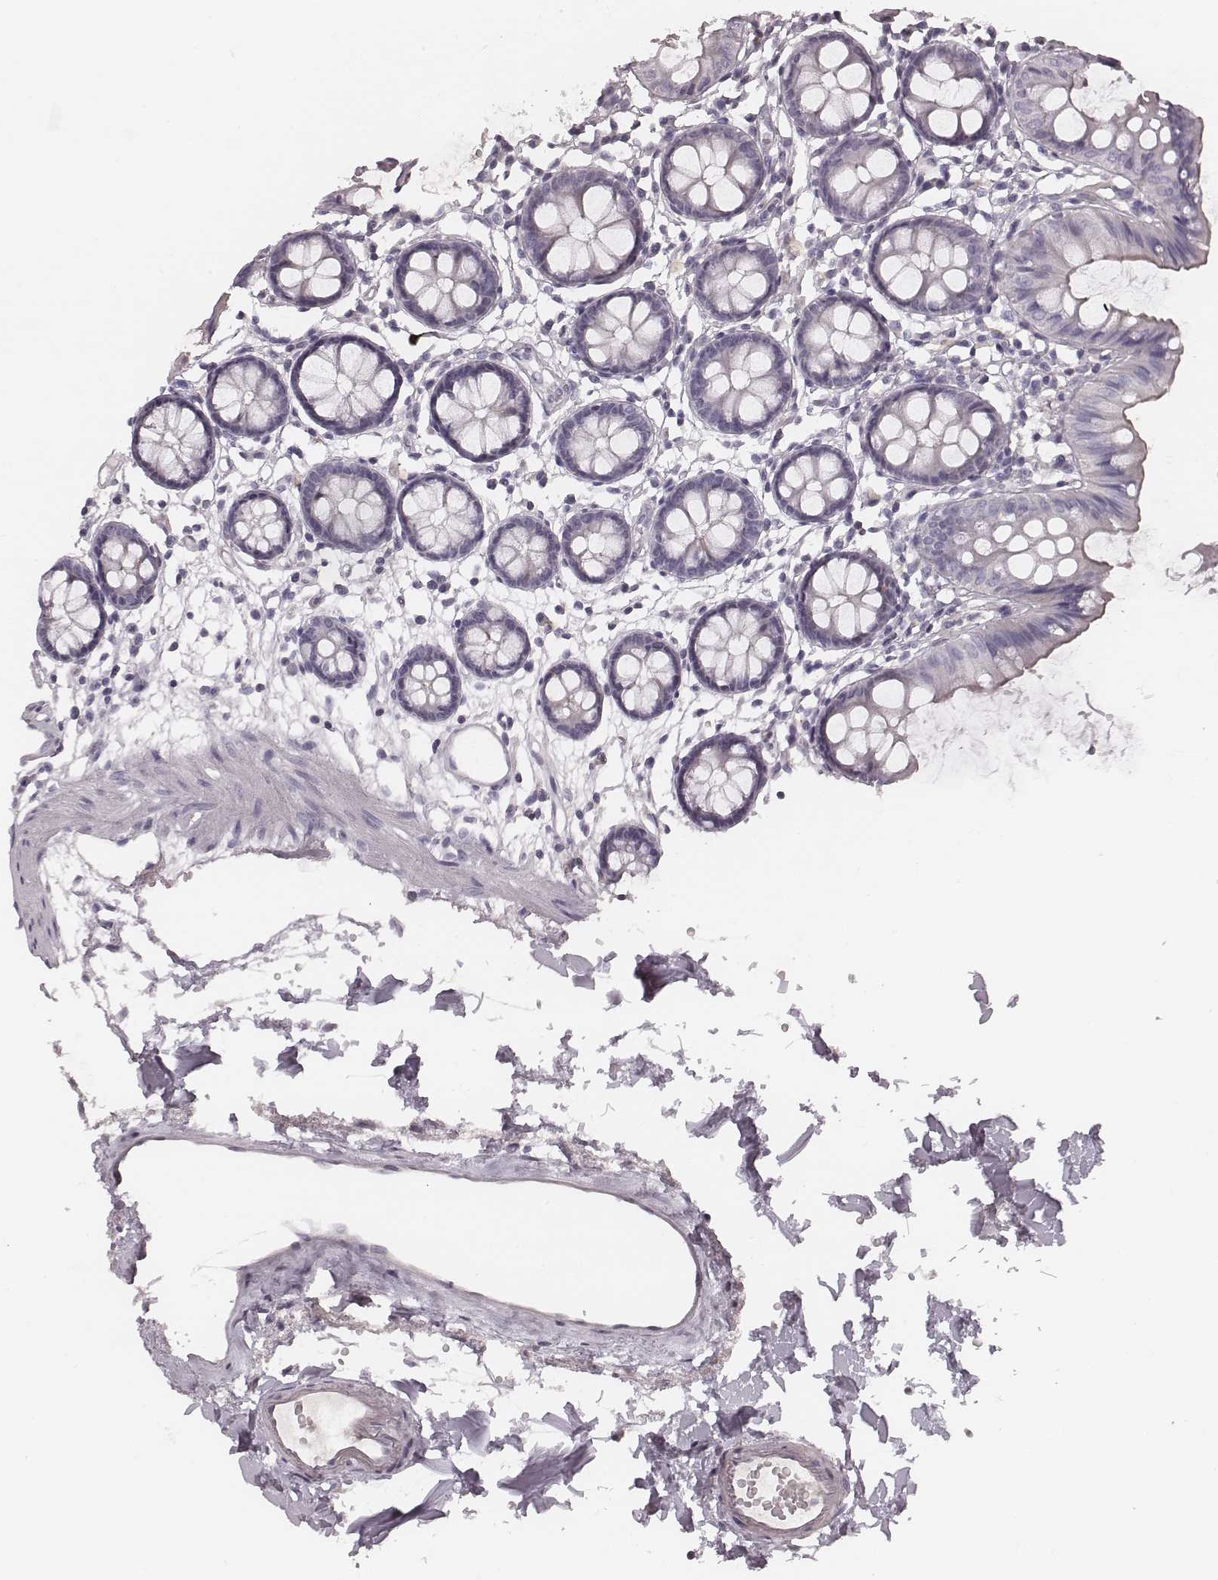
{"staining": {"intensity": "negative", "quantity": "none", "location": "none"}, "tissue": "colon", "cell_type": "Endothelial cells", "image_type": "normal", "snomed": [{"axis": "morphology", "description": "Normal tissue, NOS"}, {"axis": "topography", "description": "Colon"}], "caption": "Immunohistochemistry (IHC) image of benign human colon stained for a protein (brown), which shows no staining in endothelial cells.", "gene": "S100Z", "patient": {"sex": "female", "age": 84}}